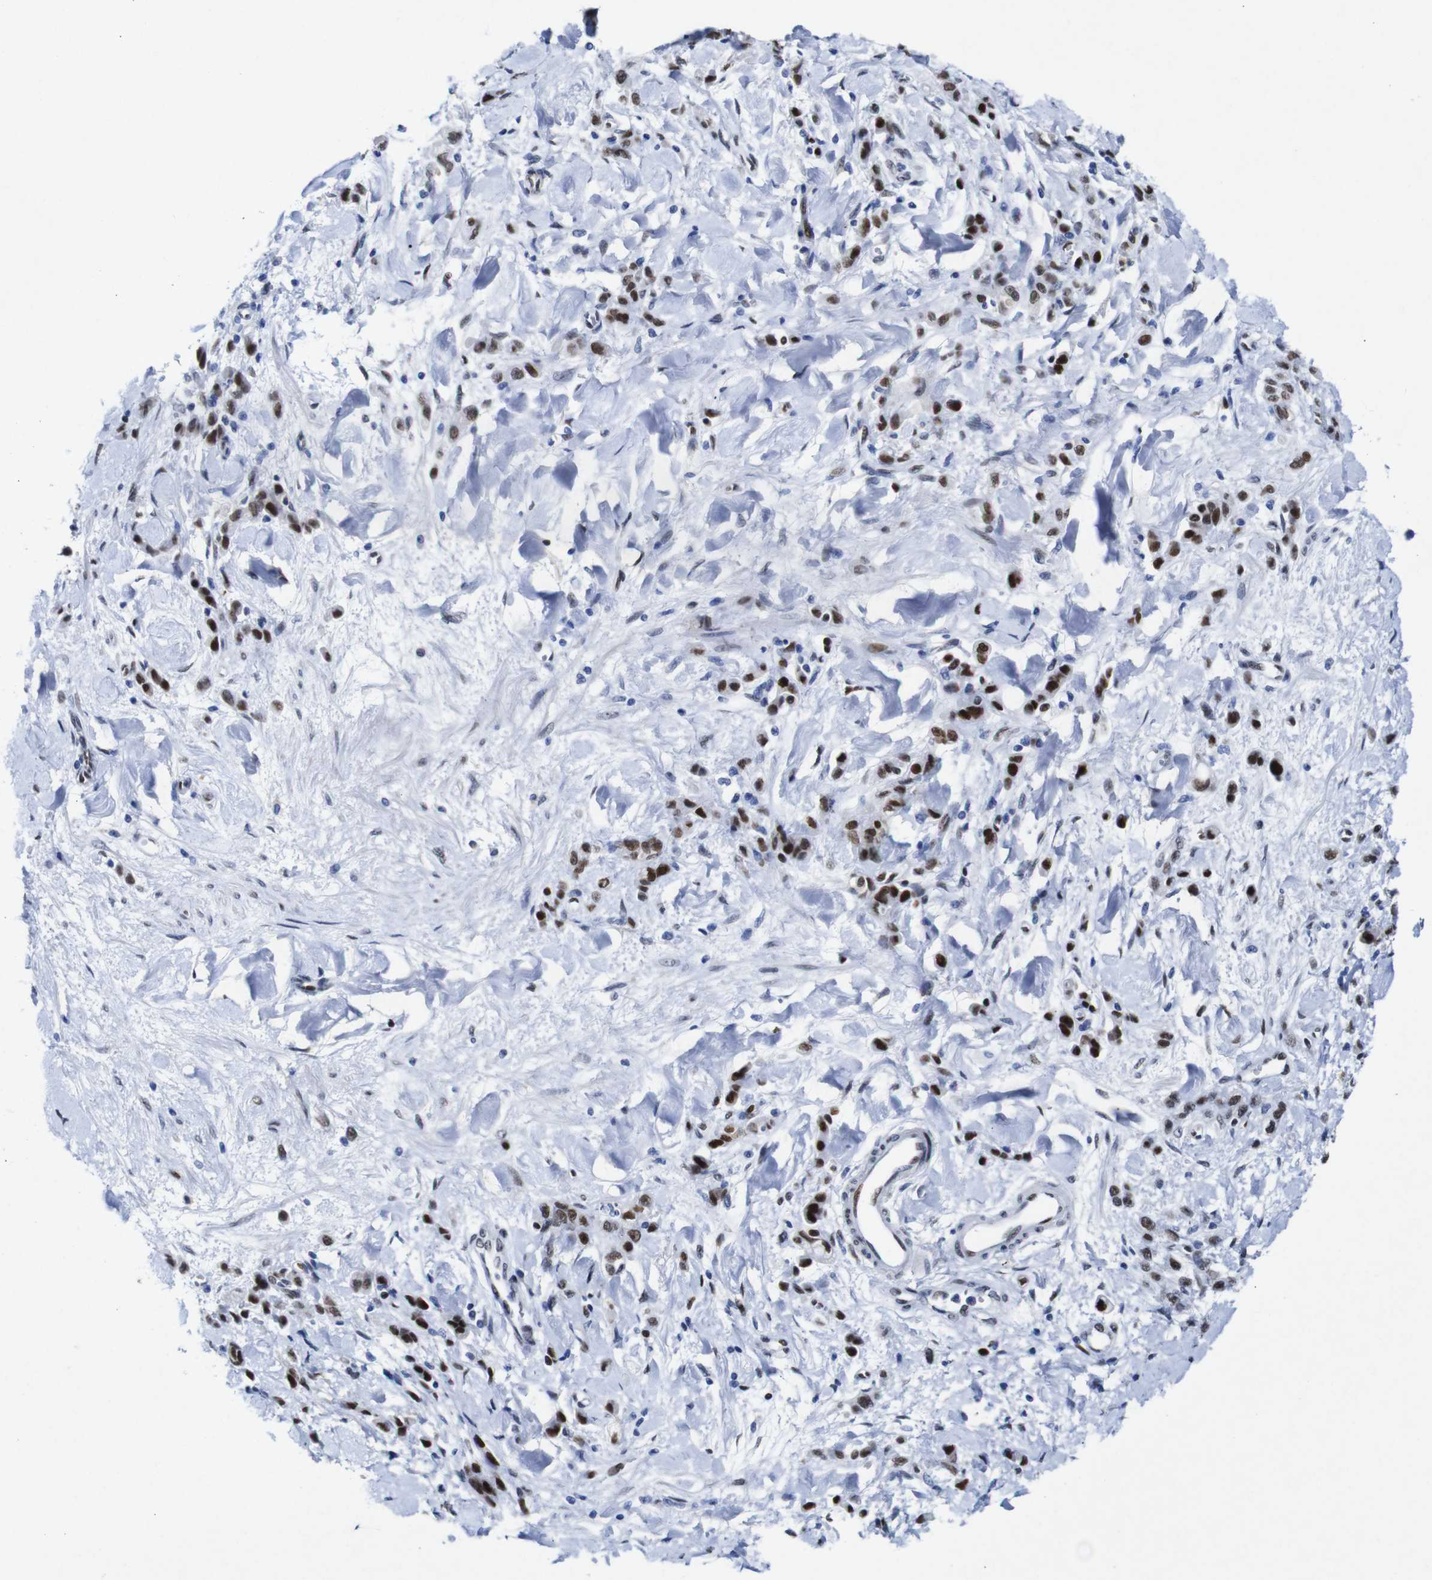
{"staining": {"intensity": "strong", "quantity": ">75%", "location": "nuclear"}, "tissue": "stomach cancer", "cell_type": "Tumor cells", "image_type": "cancer", "snomed": [{"axis": "morphology", "description": "Normal tissue, NOS"}, {"axis": "morphology", "description": "Adenocarcinoma, NOS"}, {"axis": "topography", "description": "Stomach"}], "caption": "Protein staining demonstrates strong nuclear positivity in approximately >75% of tumor cells in adenocarcinoma (stomach).", "gene": "FOSL2", "patient": {"sex": "male", "age": 82}}